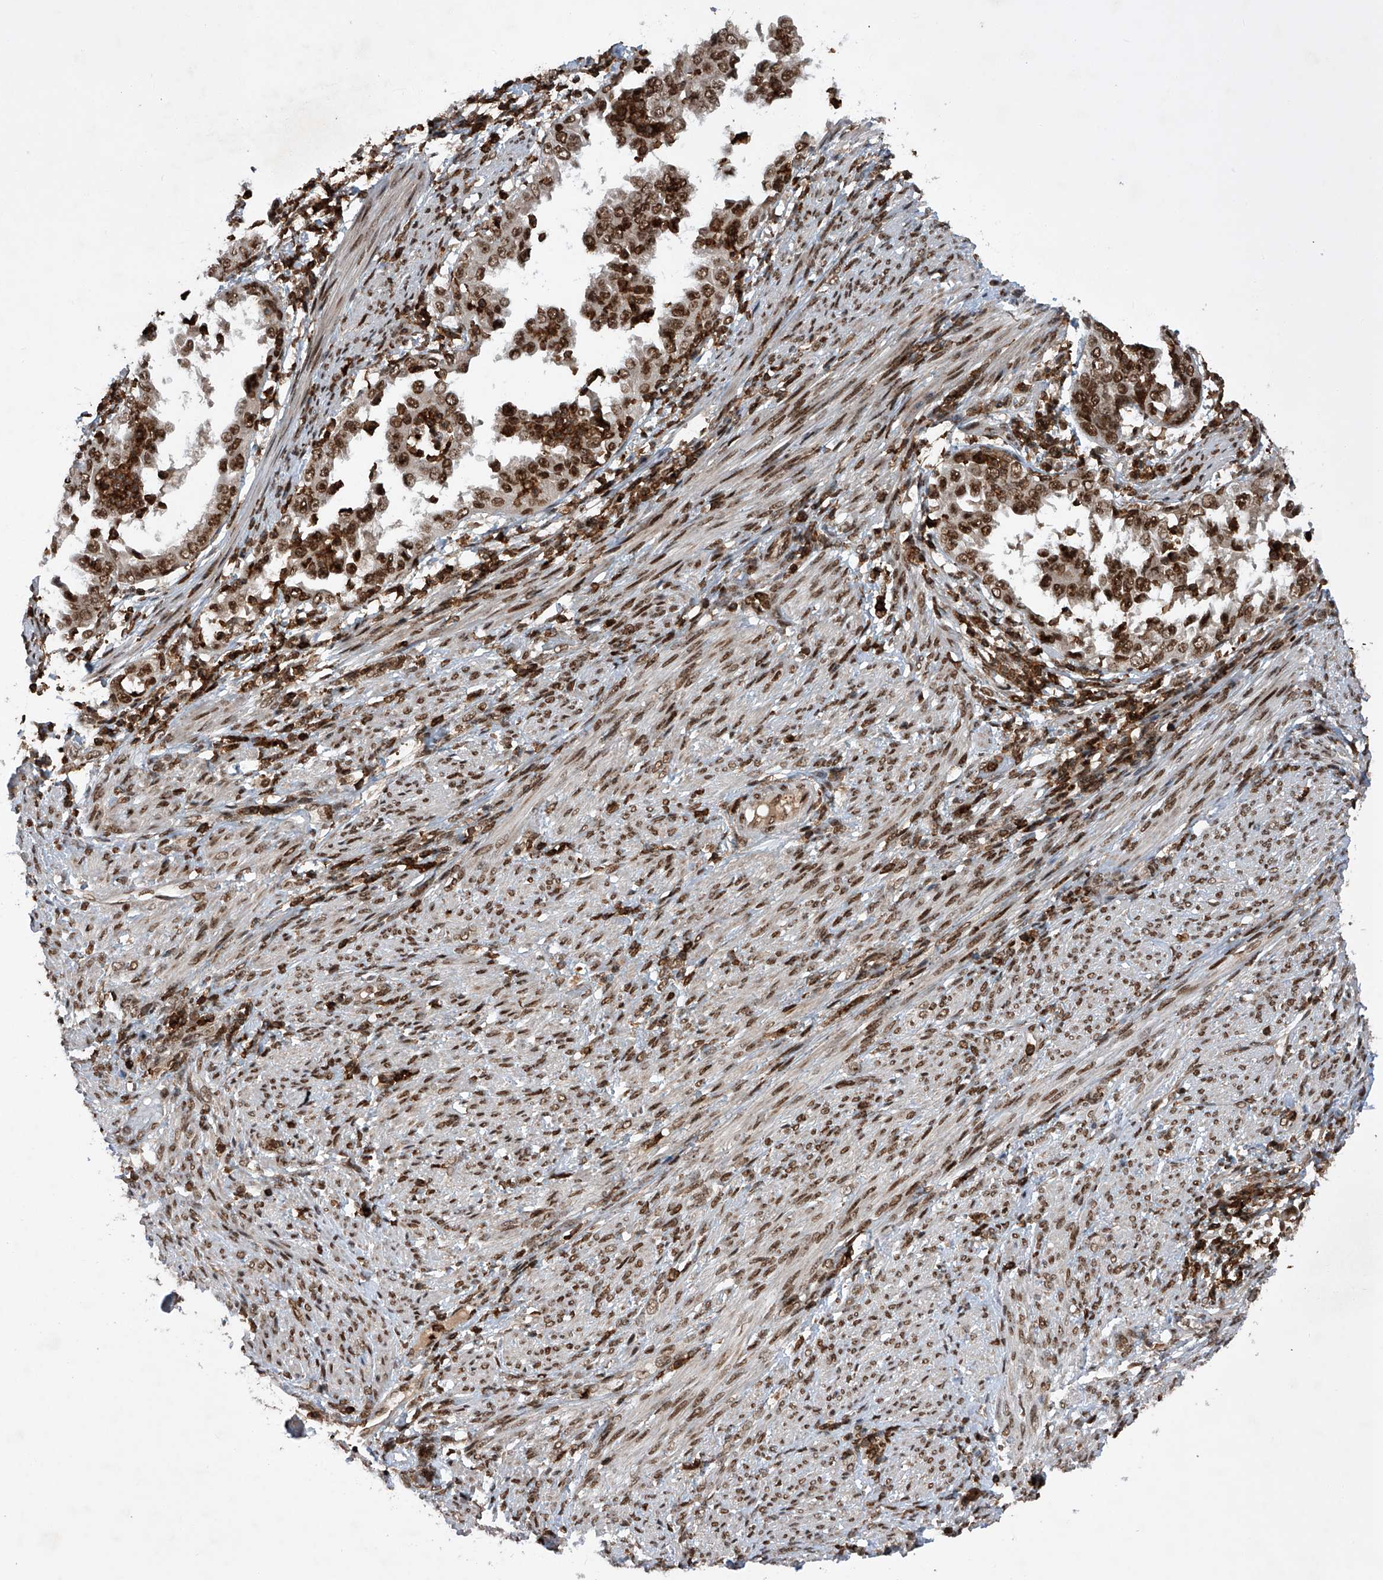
{"staining": {"intensity": "strong", "quantity": ">75%", "location": "nuclear"}, "tissue": "endometrial cancer", "cell_type": "Tumor cells", "image_type": "cancer", "snomed": [{"axis": "morphology", "description": "Adenocarcinoma, NOS"}, {"axis": "topography", "description": "Endometrium"}], "caption": "The micrograph demonstrates staining of endometrial adenocarcinoma, revealing strong nuclear protein expression (brown color) within tumor cells.", "gene": "ZNF280D", "patient": {"sex": "female", "age": 85}}